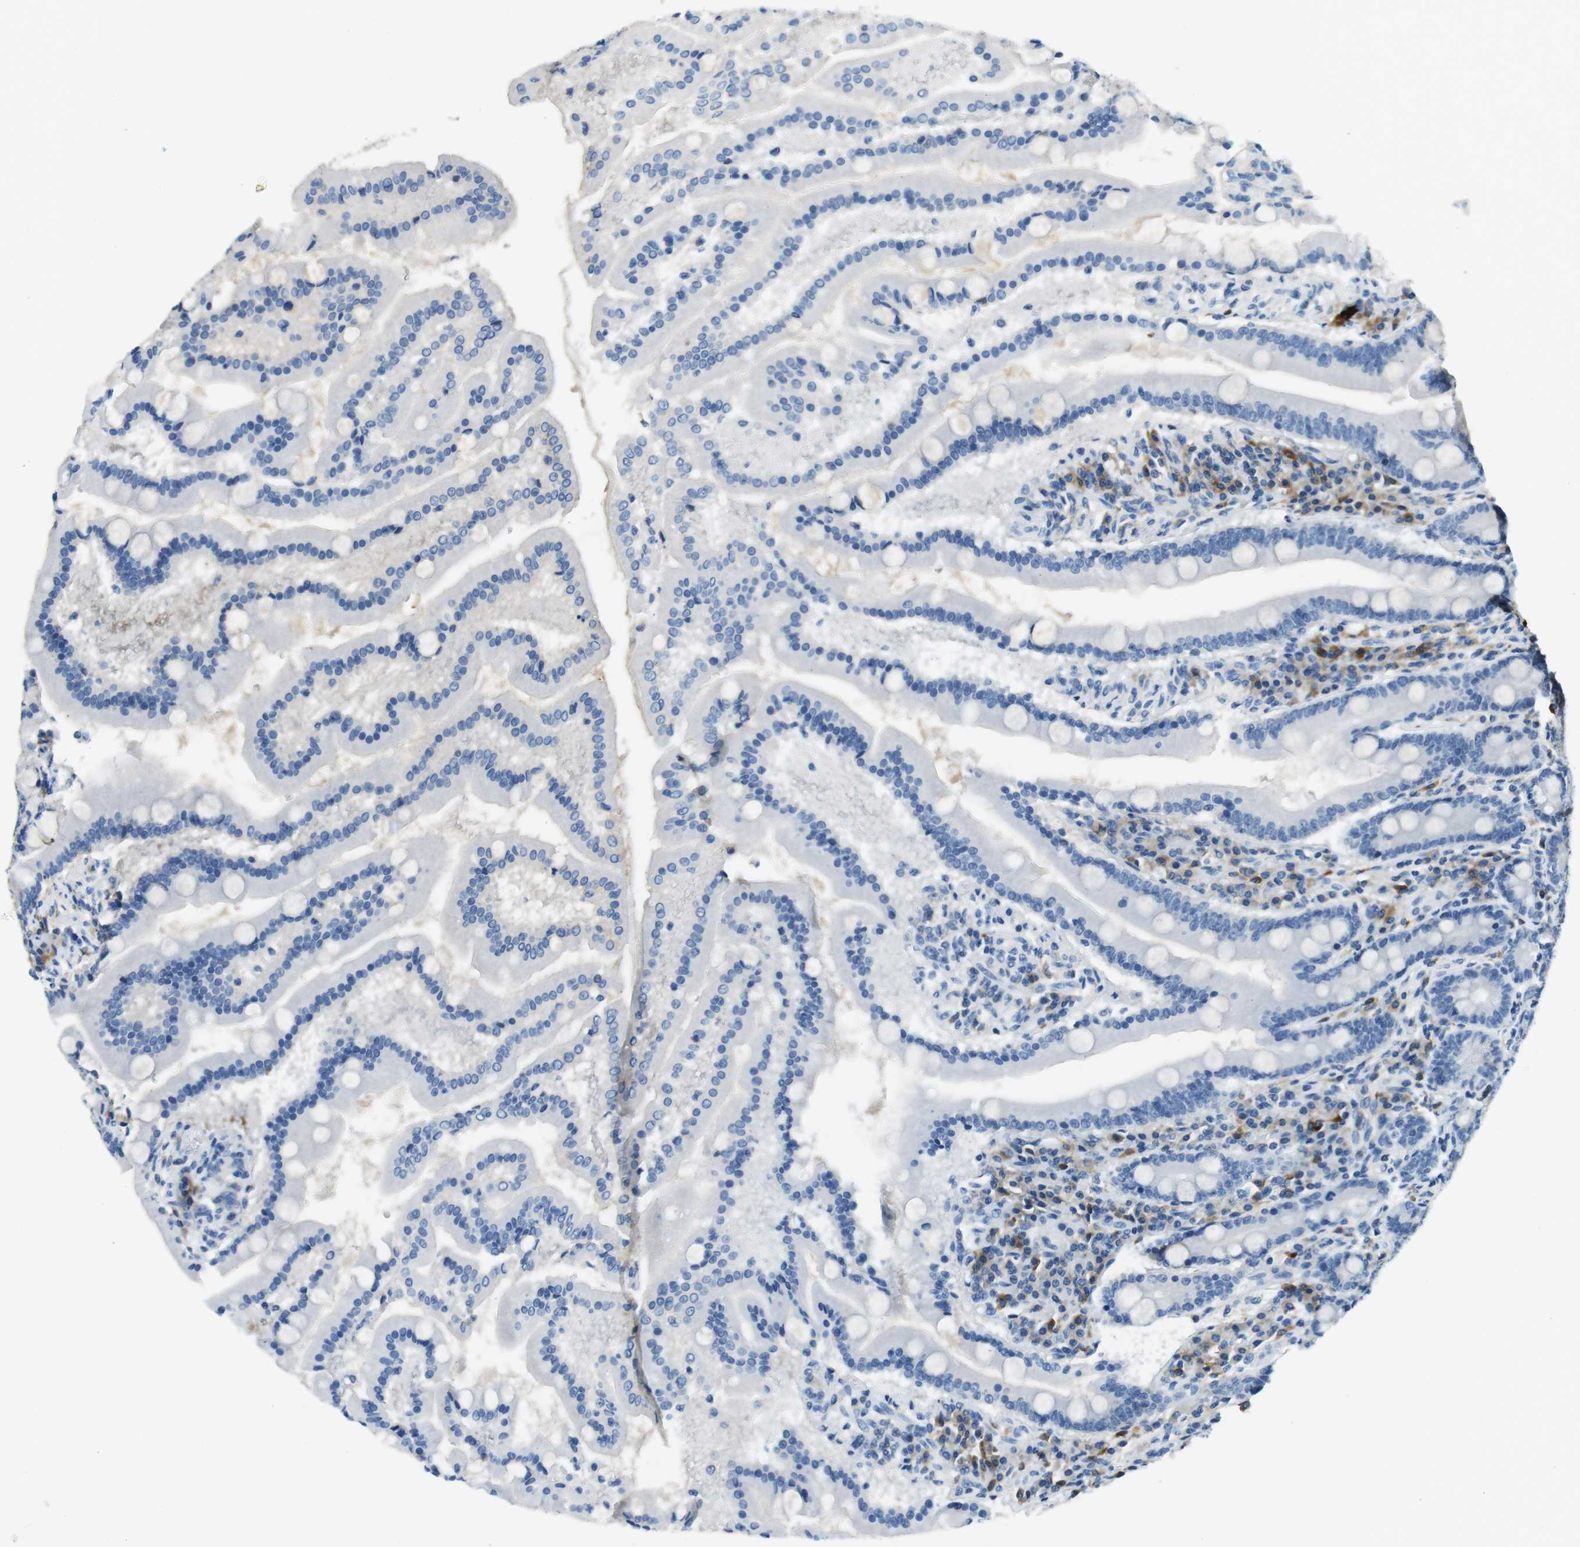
{"staining": {"intensity": "negative", "quantity": "none", "location": "none"}, "tissue": "duodenum", "cell_type": "Glandular cells", "image_type": "normal", "snomed": [{"axis": "morphology", "description": "Normal tissue, NOS"}, {"axis": "topography", "description": "Duodenum"}], "caption": "The histopathology image demonstrates no staining of glandular cells in normal duodenum.", "gene": "IGHD", "patient": {"sex": "male", "age": 50}}